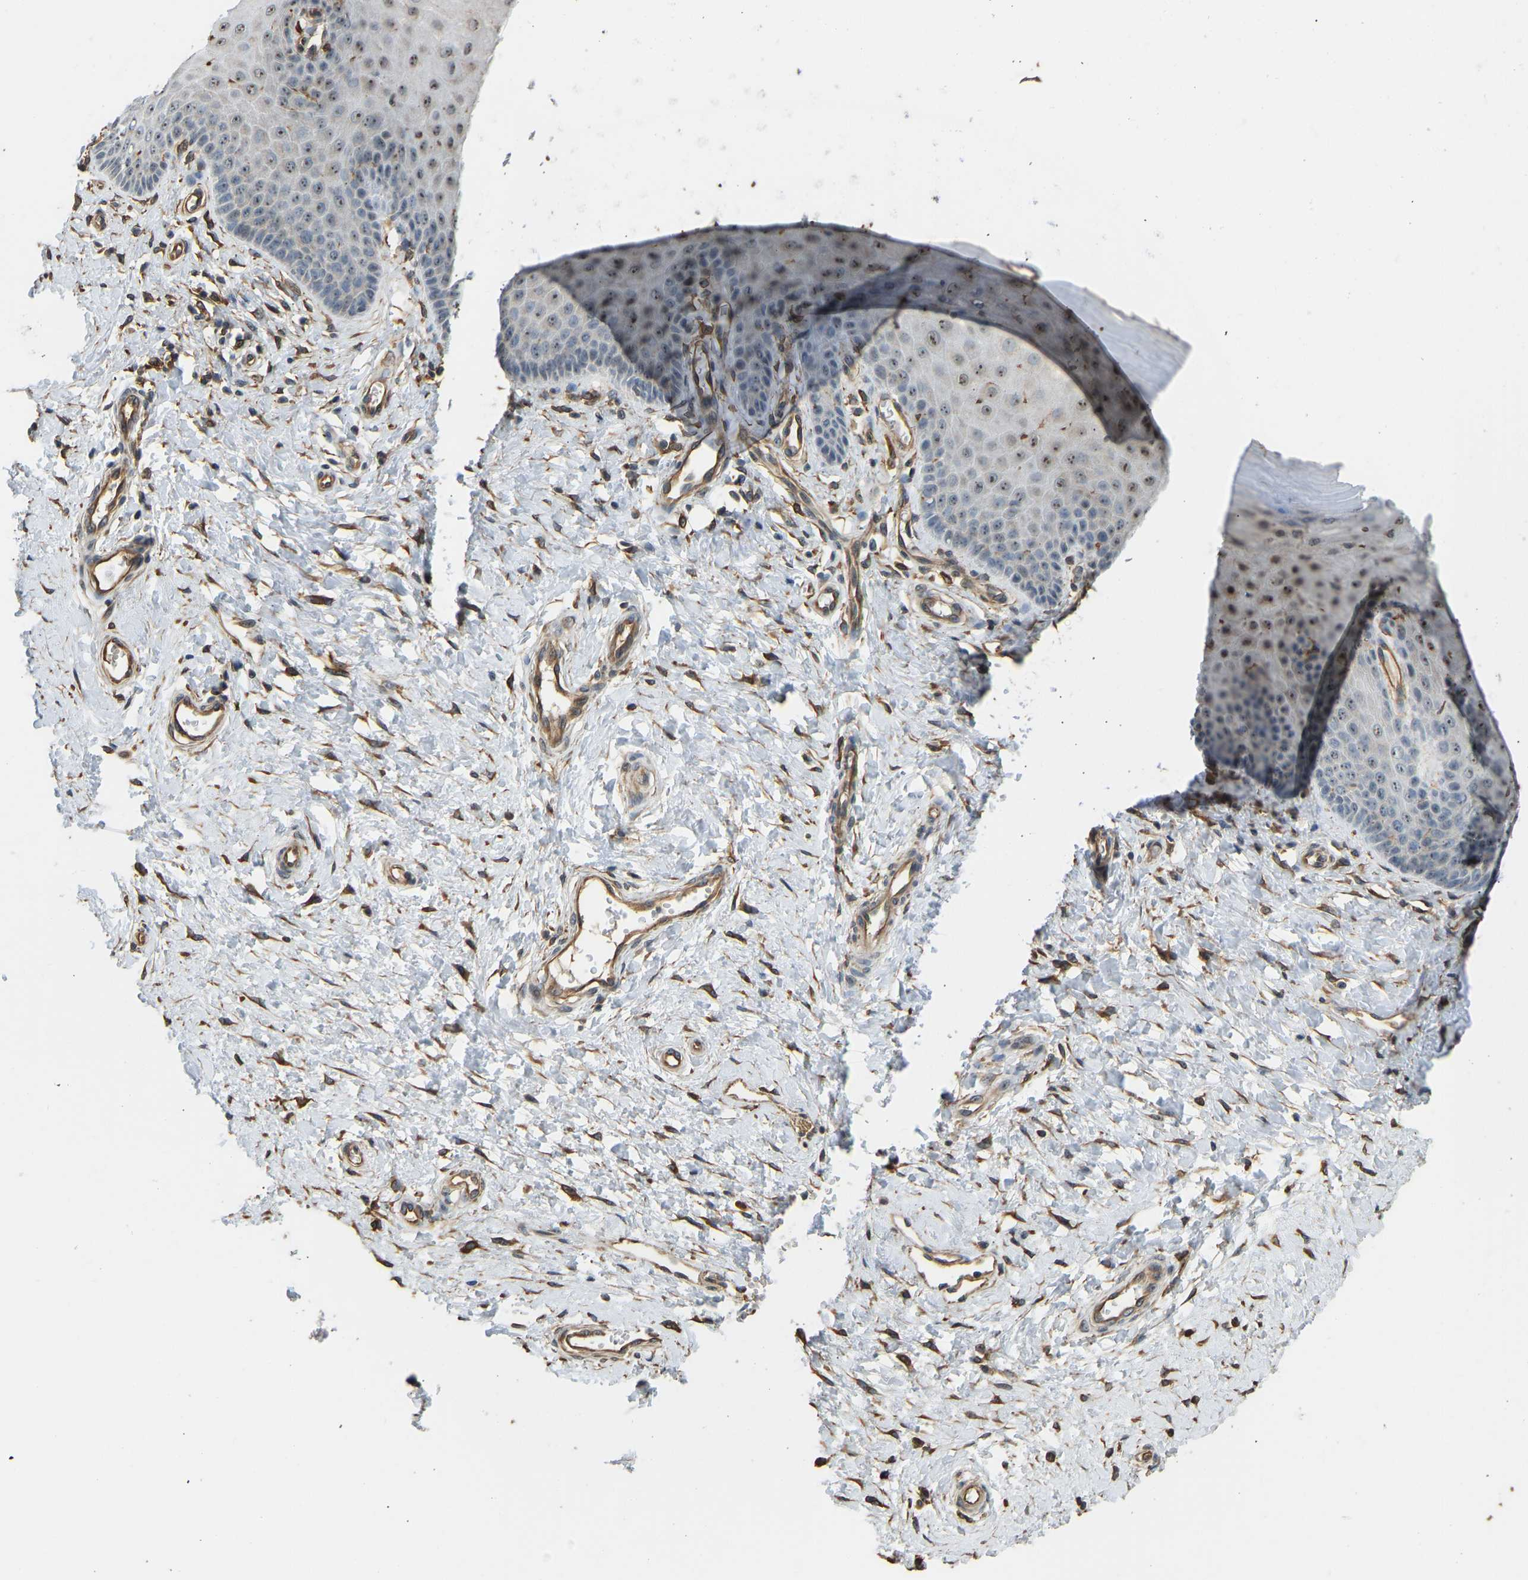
{"staining": {"intensity": "moderate", "quantity": ">75%", "location": "cytoplasmic/membranous"}, "tissue": "cervix", "cell_type": "Glandular cells", "image_type": "normal", "snomed": [{"axis": "morphology", "description": "Normal tissue, NOS"}, {"axis": "topography", "description": "Cervix"}], "caption": "The immunohistochemical stain highlights moderate cytoplasmic/membranous staining in glandular cells of unremarkable cervix.", "gene": "OS9", "patient": {"sex": "female", "age": 55}}